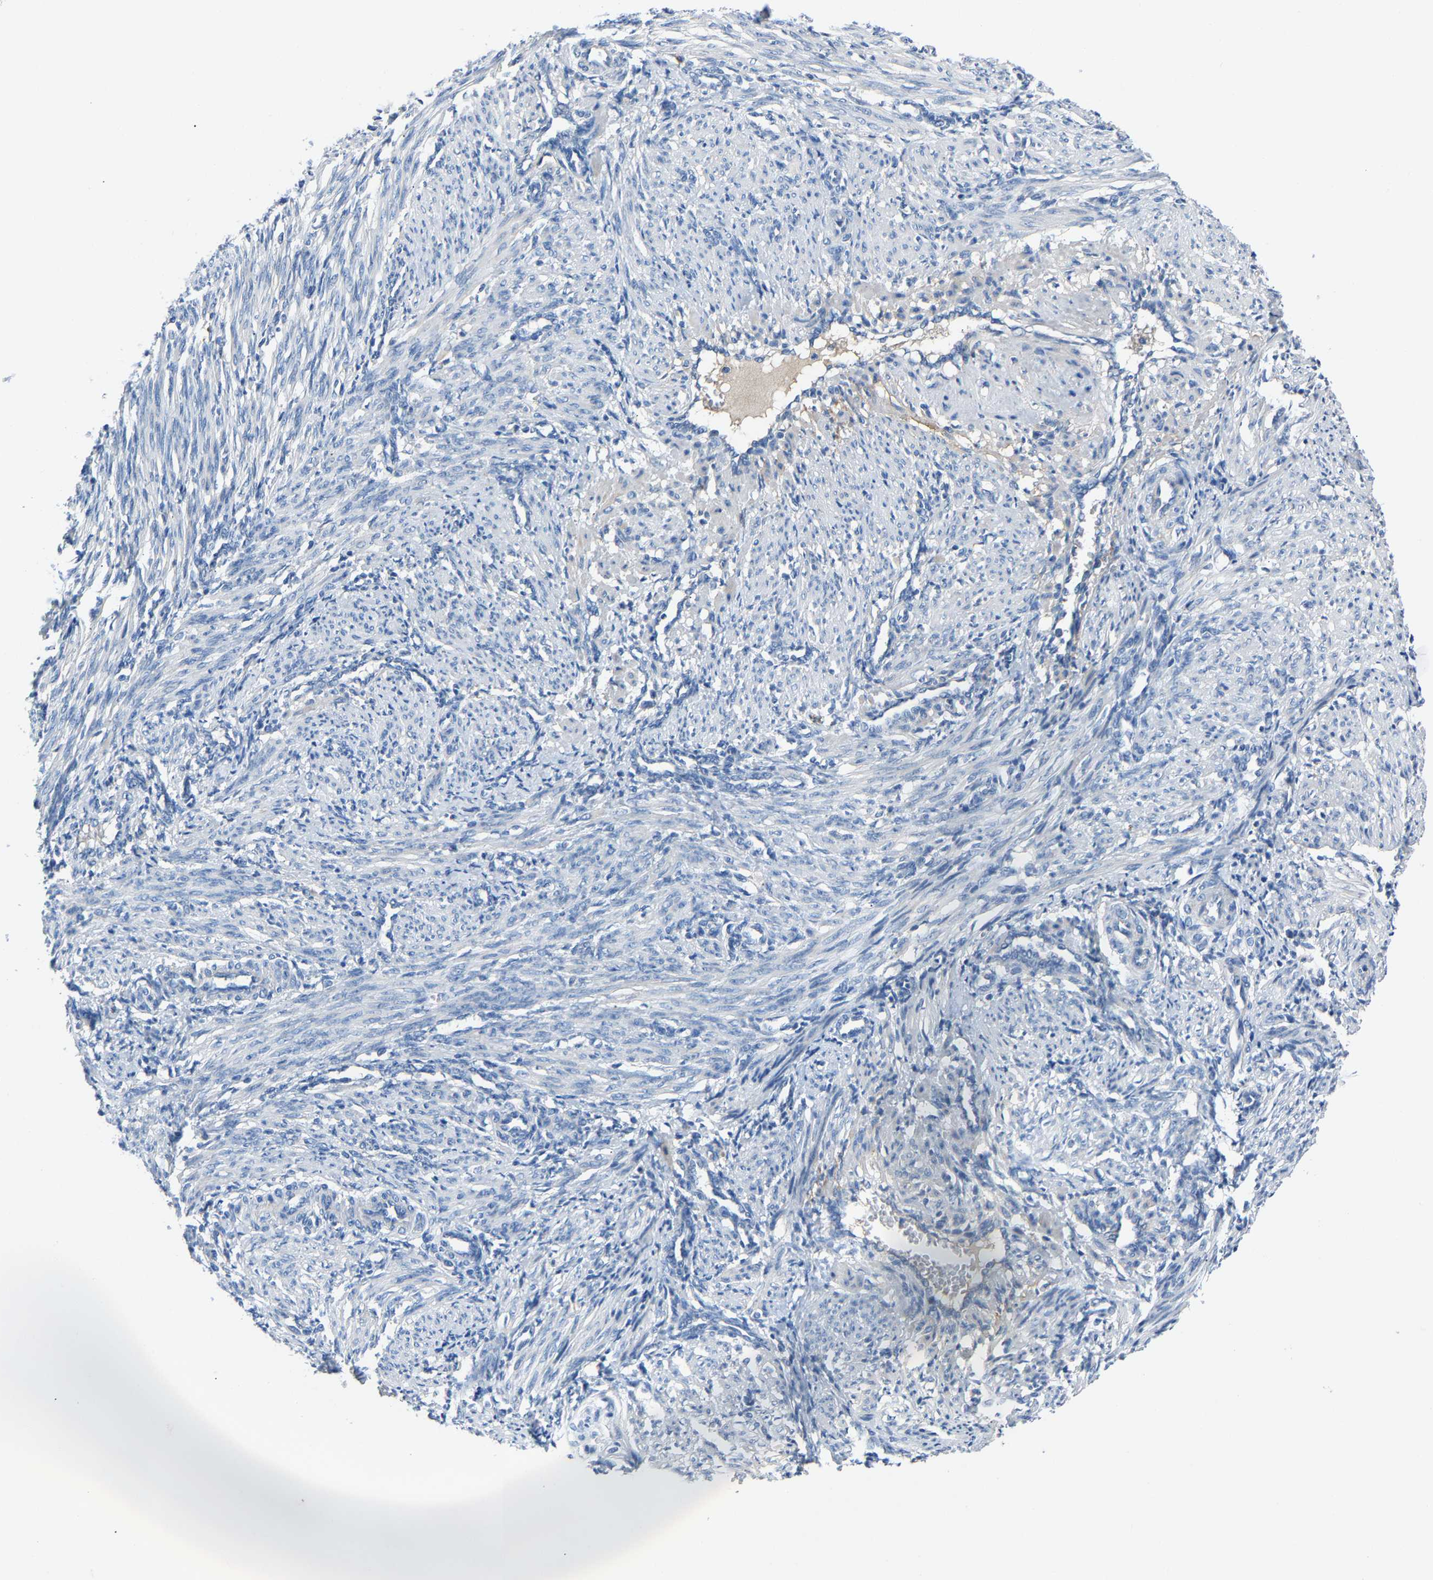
{"staining": {"intensity": "negative", "quantity": "none", "location": "none"}, "tissue": "smooth muscle", "cell_type": "Smooth muscle cells", "image_type": "normal", "snomed": [{"axis": "morphology", "description": "Normal tissue, NOS"}, {"axis": "topography", "description": "Endometrium"}], "caption": "The photomicrograph reveals no significant positivity in smooth muscle cells of smooth muscle.", "gene": "DNAAF5", "patient": {"sex": "female", "age": 33}}